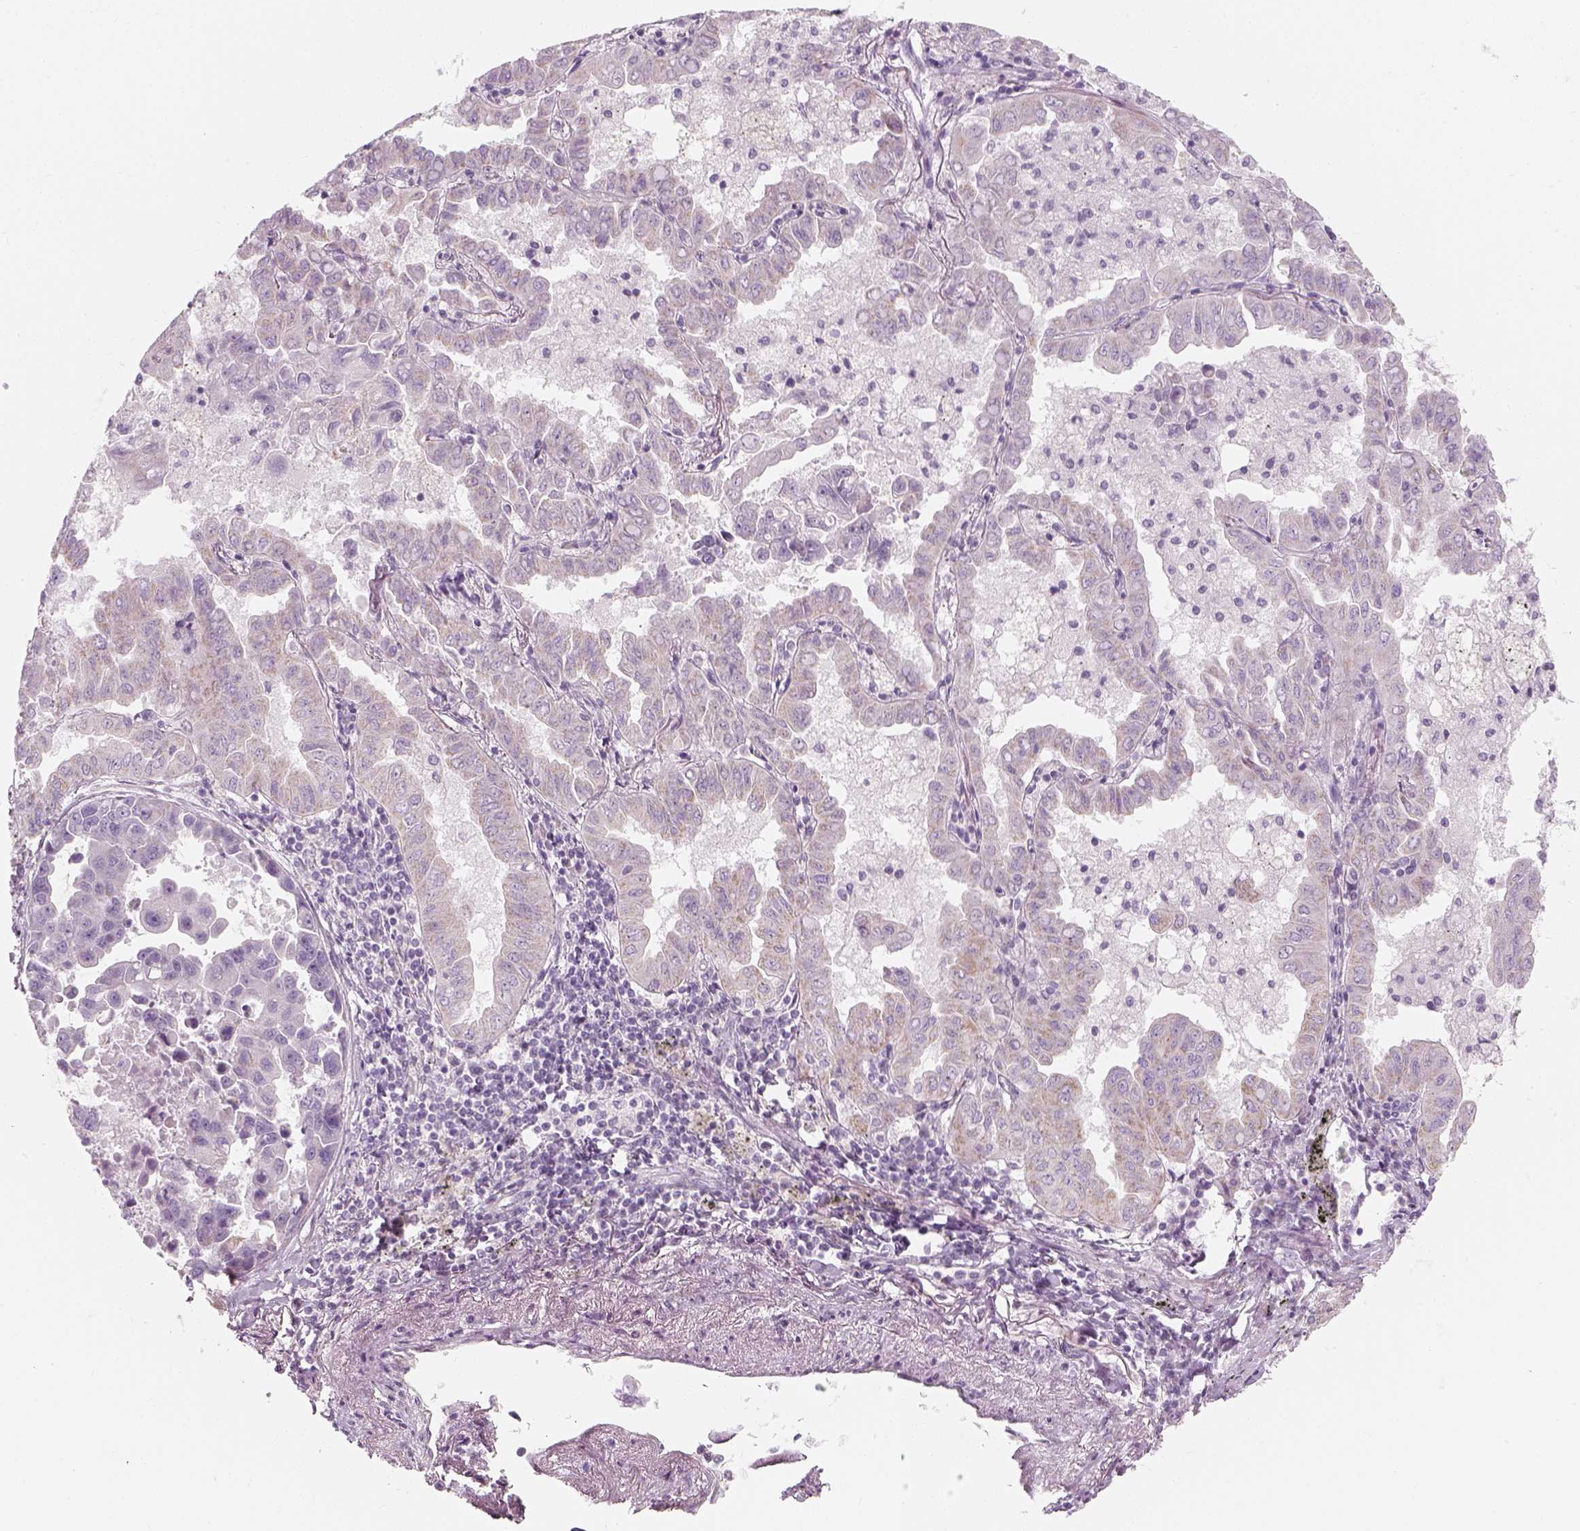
{"staining": {"intensity": "negative", "quantity": "none", "location": "none"}, "tissue": "lung cancer", "cell_type": "Tumor cells", "image_type": "cancer", "snomed": [{"axis": "morphology", "description": "Adenocarcinoma, NOS"}, {"axis": "topography", "description": "Lung"}], "caption": "Tumor cells are negative for brown protein staining in lung cancer (adenocarcinoma). (DAB IHC, high magnification).", "gene": "PRAME", "patient": {"sex": "male", "age": 64}}